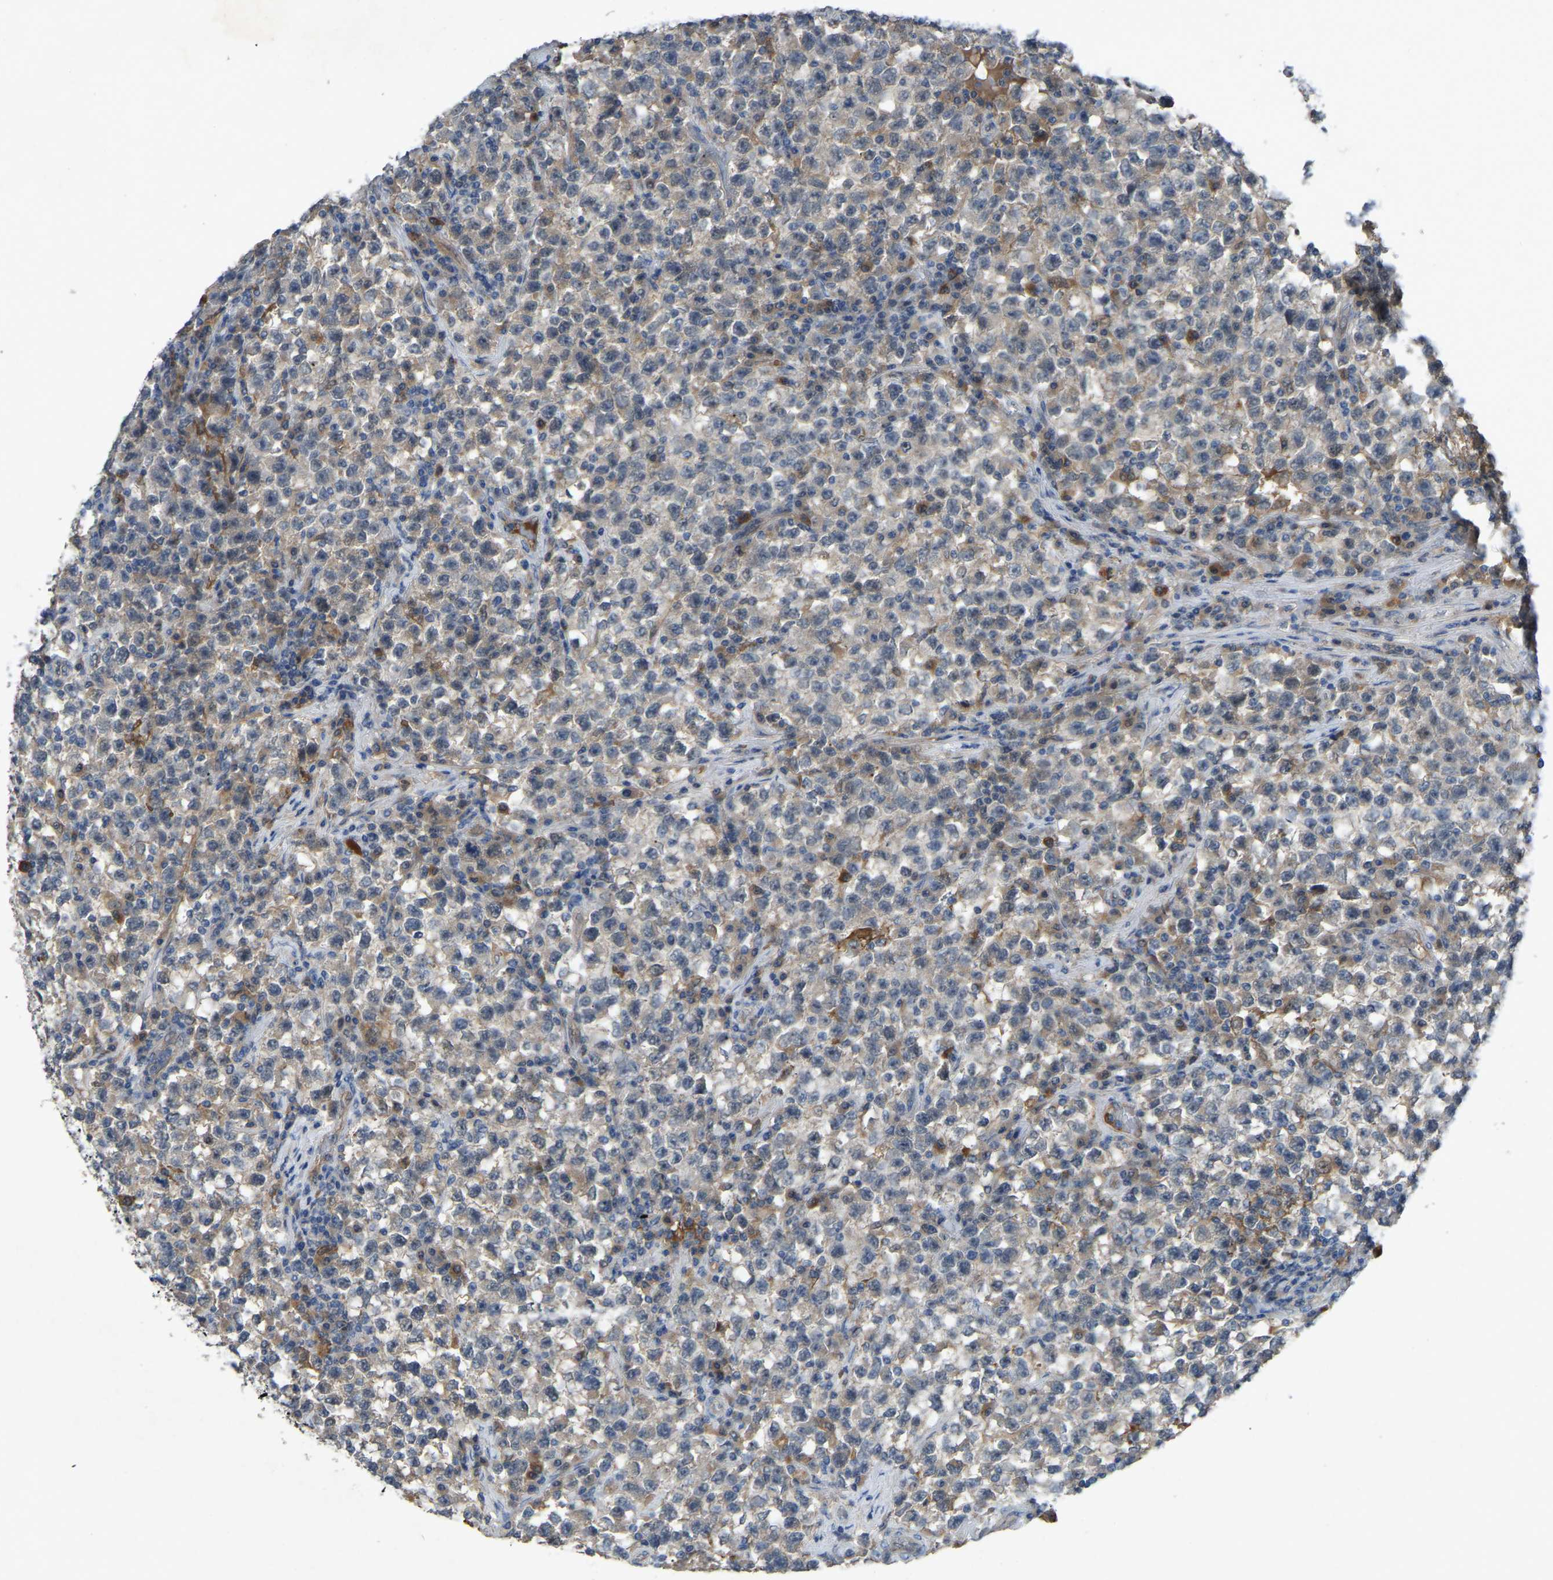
{"staining": {"intensity": "negative", "quantity": "none", "location": "none"}, "tissue": "testis cancer", "cell_type": "Tumor cells", "image_type": "cancer", "snomed": [{"axis": "morphology", "description": "Seminoma, NOS"}, {"axis": "topography", "description": "Testis"}], "caption": "Immunohistochemical staining of human testis cancer (seminoma) exhibits no significant expression in tumor cells.", "gene": "FHIT", "patient": {"sex": "male", "age": 22}}